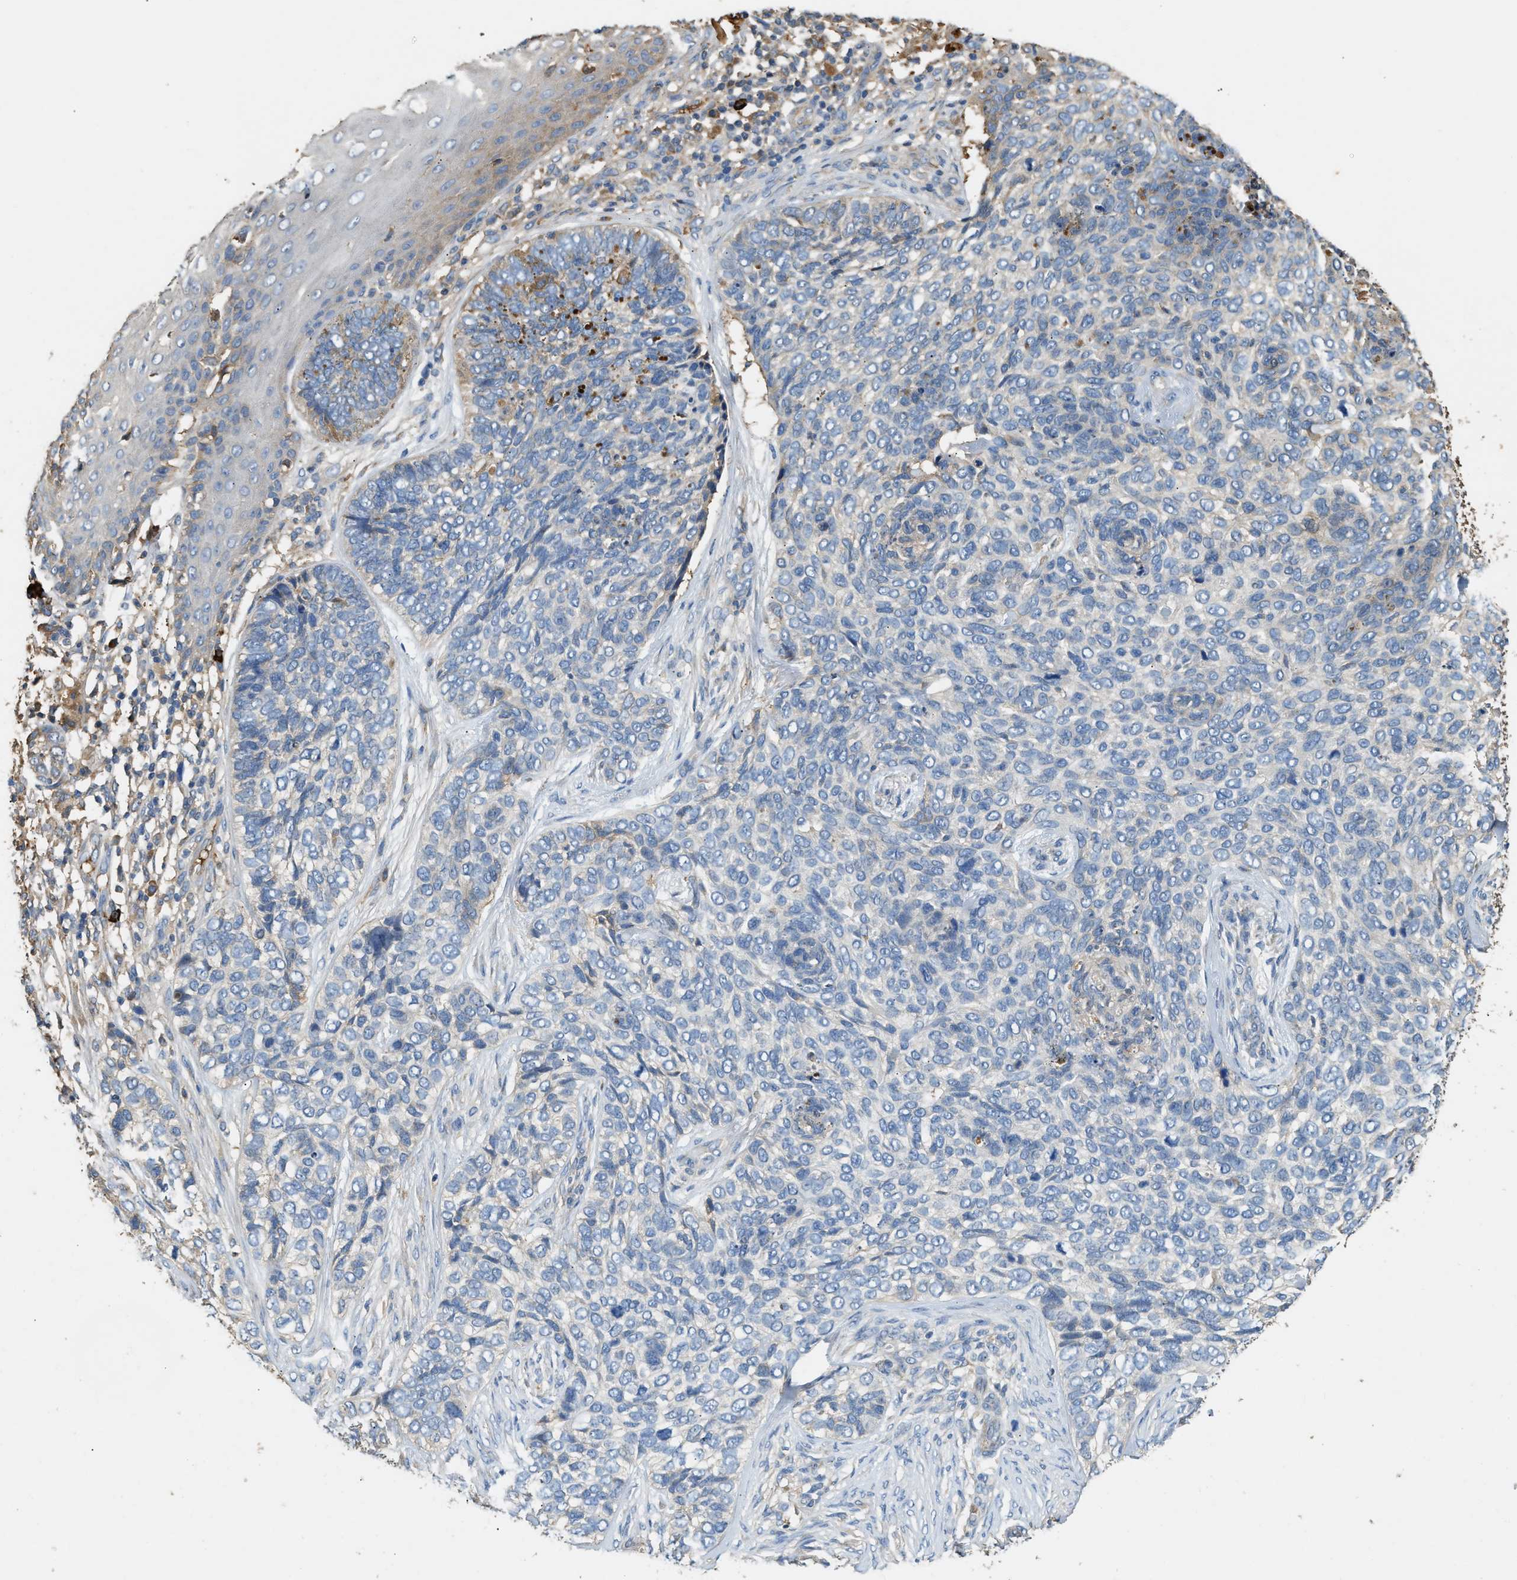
{"staining": {"intensity": "weak", "quantity": "<25%", "location": "cytoplasmic/membranous"}, "tissue": "skin cancer", "cell_type": "Tumor cells", "image_type": "cancer", "snomed": [{"axis": "morphology", "description": "Basal cell carcinoma"}, {"axis": "topography", "description": "Skin"}], "caption": "Tumor cells show no significant protein expression in skin cancer (basal cell carcinoma).", "gene": "TMEM268", "patient": {"sex": "female", "age": 64}}